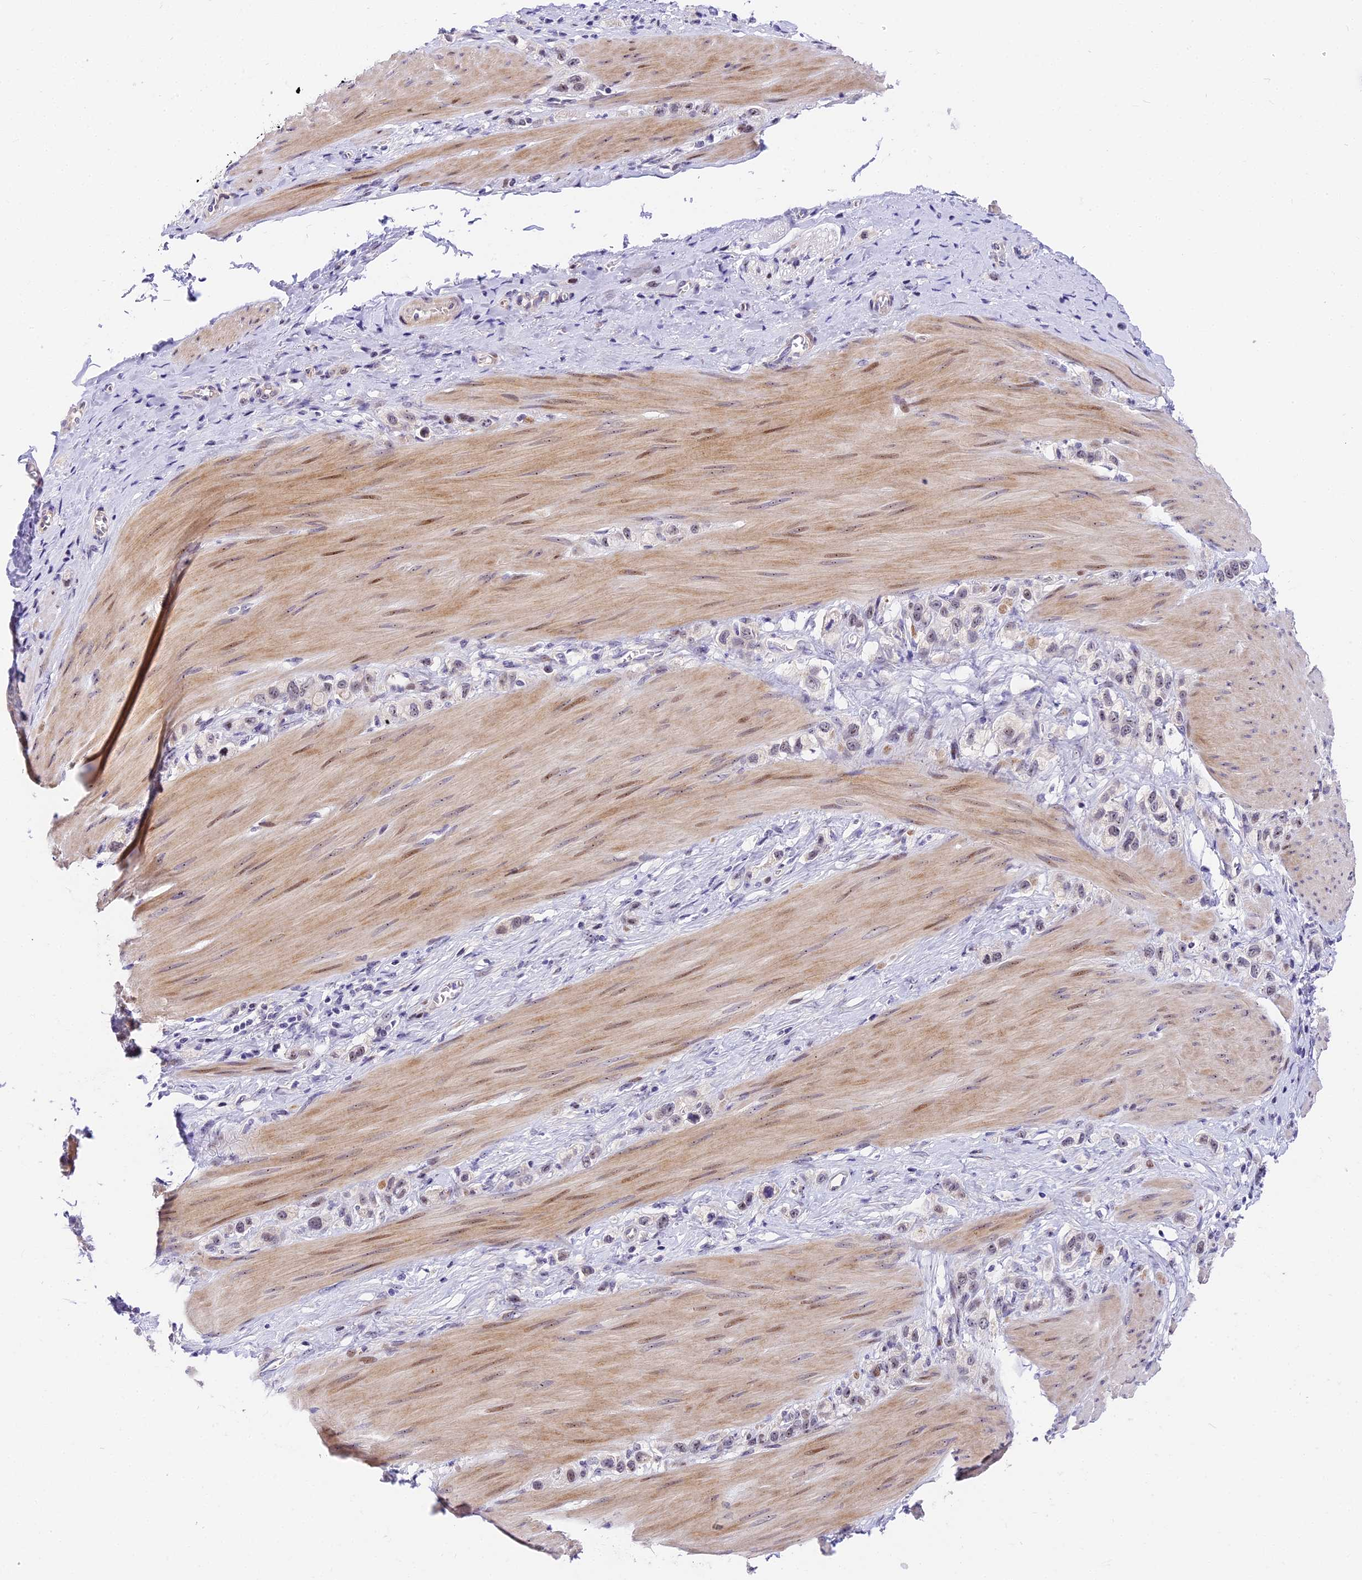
{"staining": {"intensity": "moderate", "quantity": "<25%", "location": "nuclear"}, "tissue": "stomach cancer", "cell_type": "Tumor cells", "image_type": "cancer", "snomed": [{"axis": "morphology", "description": "Adenocarcinoma, NOS"}, {"axis": "topography", "description": "Stomach"}], "caption": "Protein staining exhibits moderate nuclear staining in about <25% of tumor cells in stomach cancer (adenocarcinoma).", "gene": "MIDN", "patient": {"sex": "female", "age": 65}}